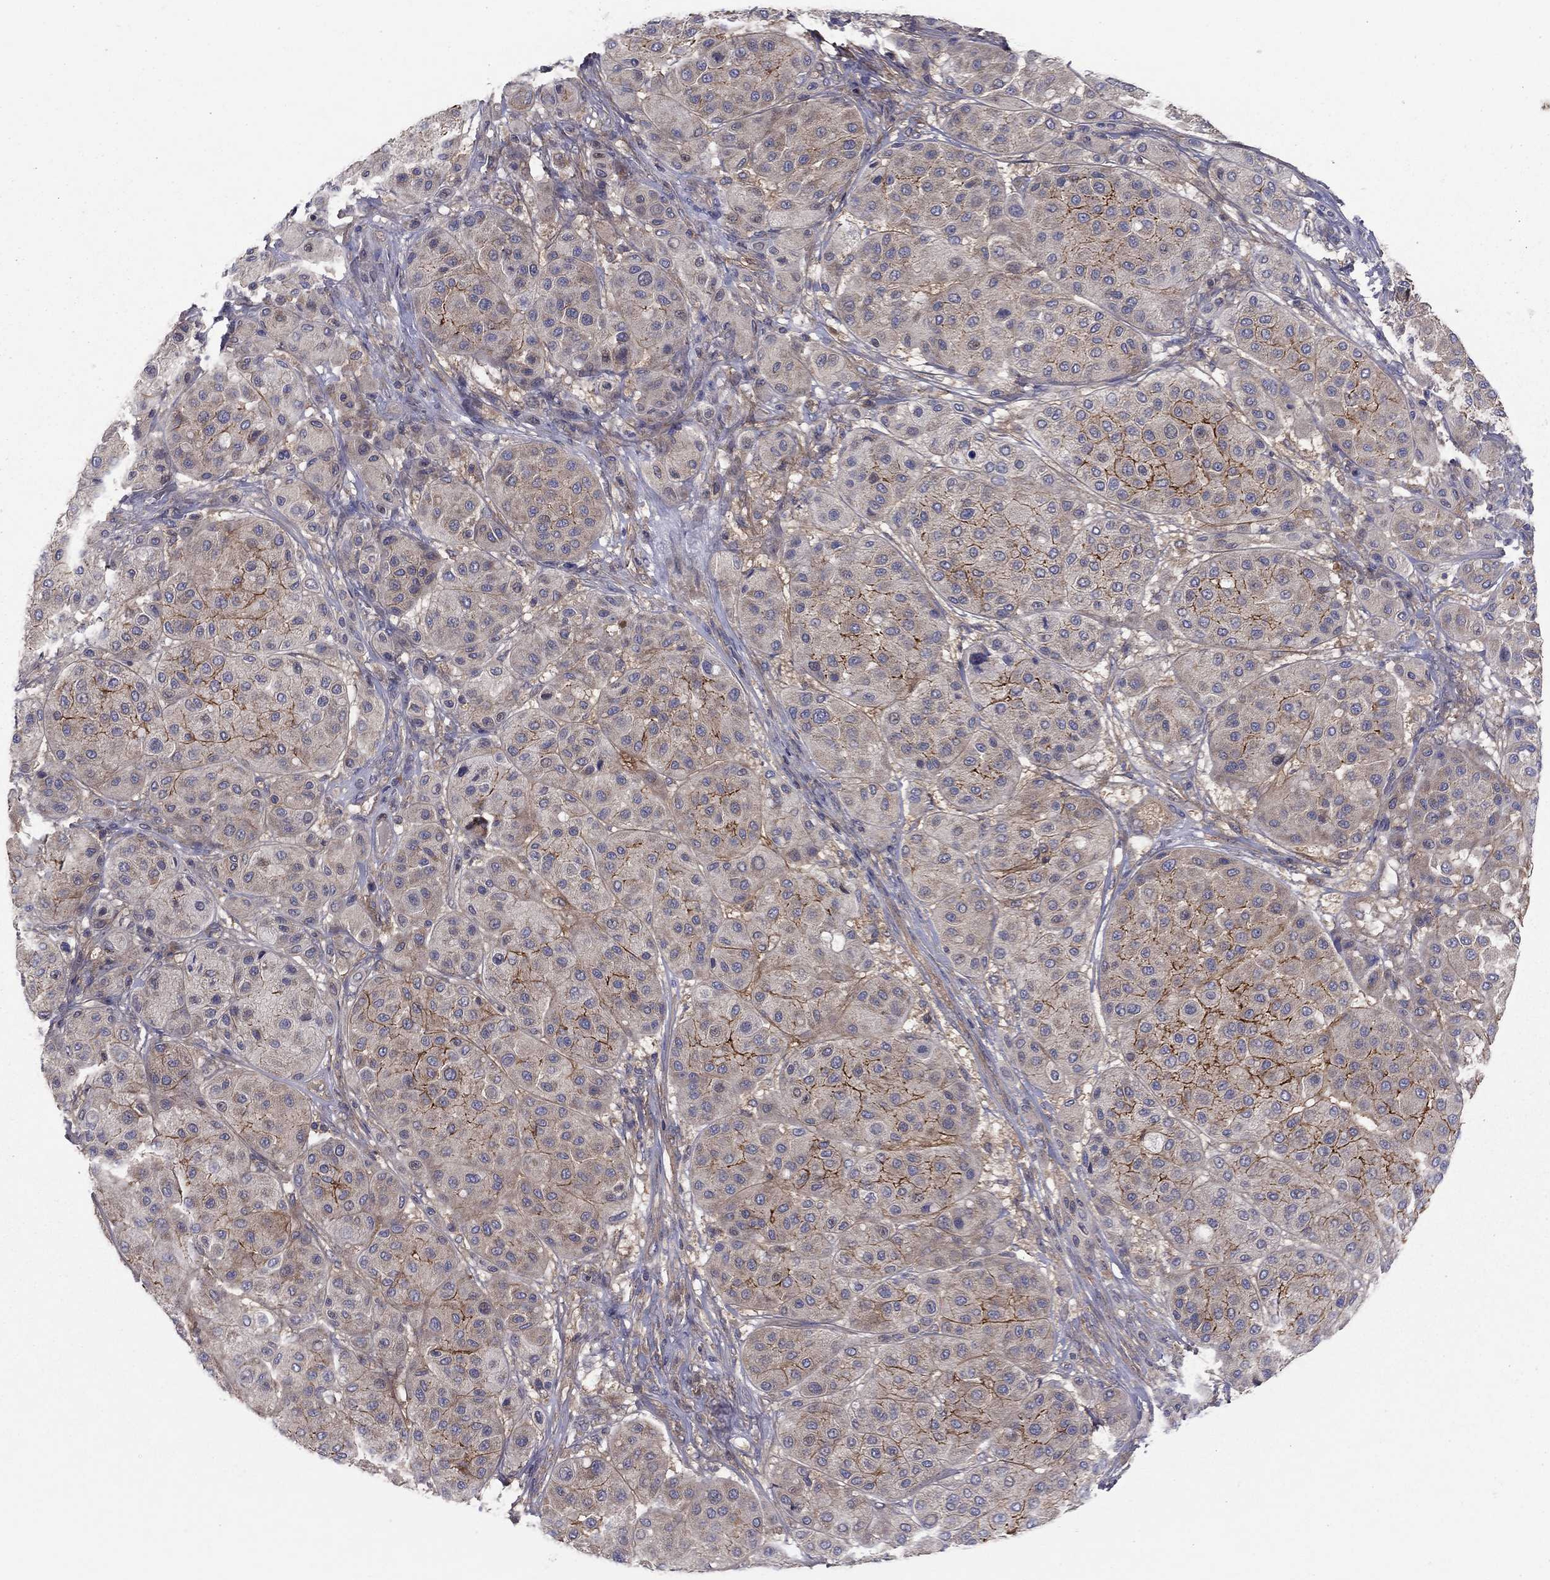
{"staining": {"intensity": "strong", "quantity": "<25%", "location": "cytoplasmic/membranous"}, "tissue": "melanoma", "cell_type": "Tumor cells", "image_type": "cancer", "snomed": [{"axis": "morphology", "description": "Malignant melanoma, Metastatic site"}, {"axis": "topography", "description": "Smooth muscle"}], "caption": "Brown immunohistochemical staining in human melanoma demonstrates strong cytoplasmic/membranous expression in about <25% of tumor cells.", "gene": "RNF123", "patient": {"sex": "male", "age": 41}}